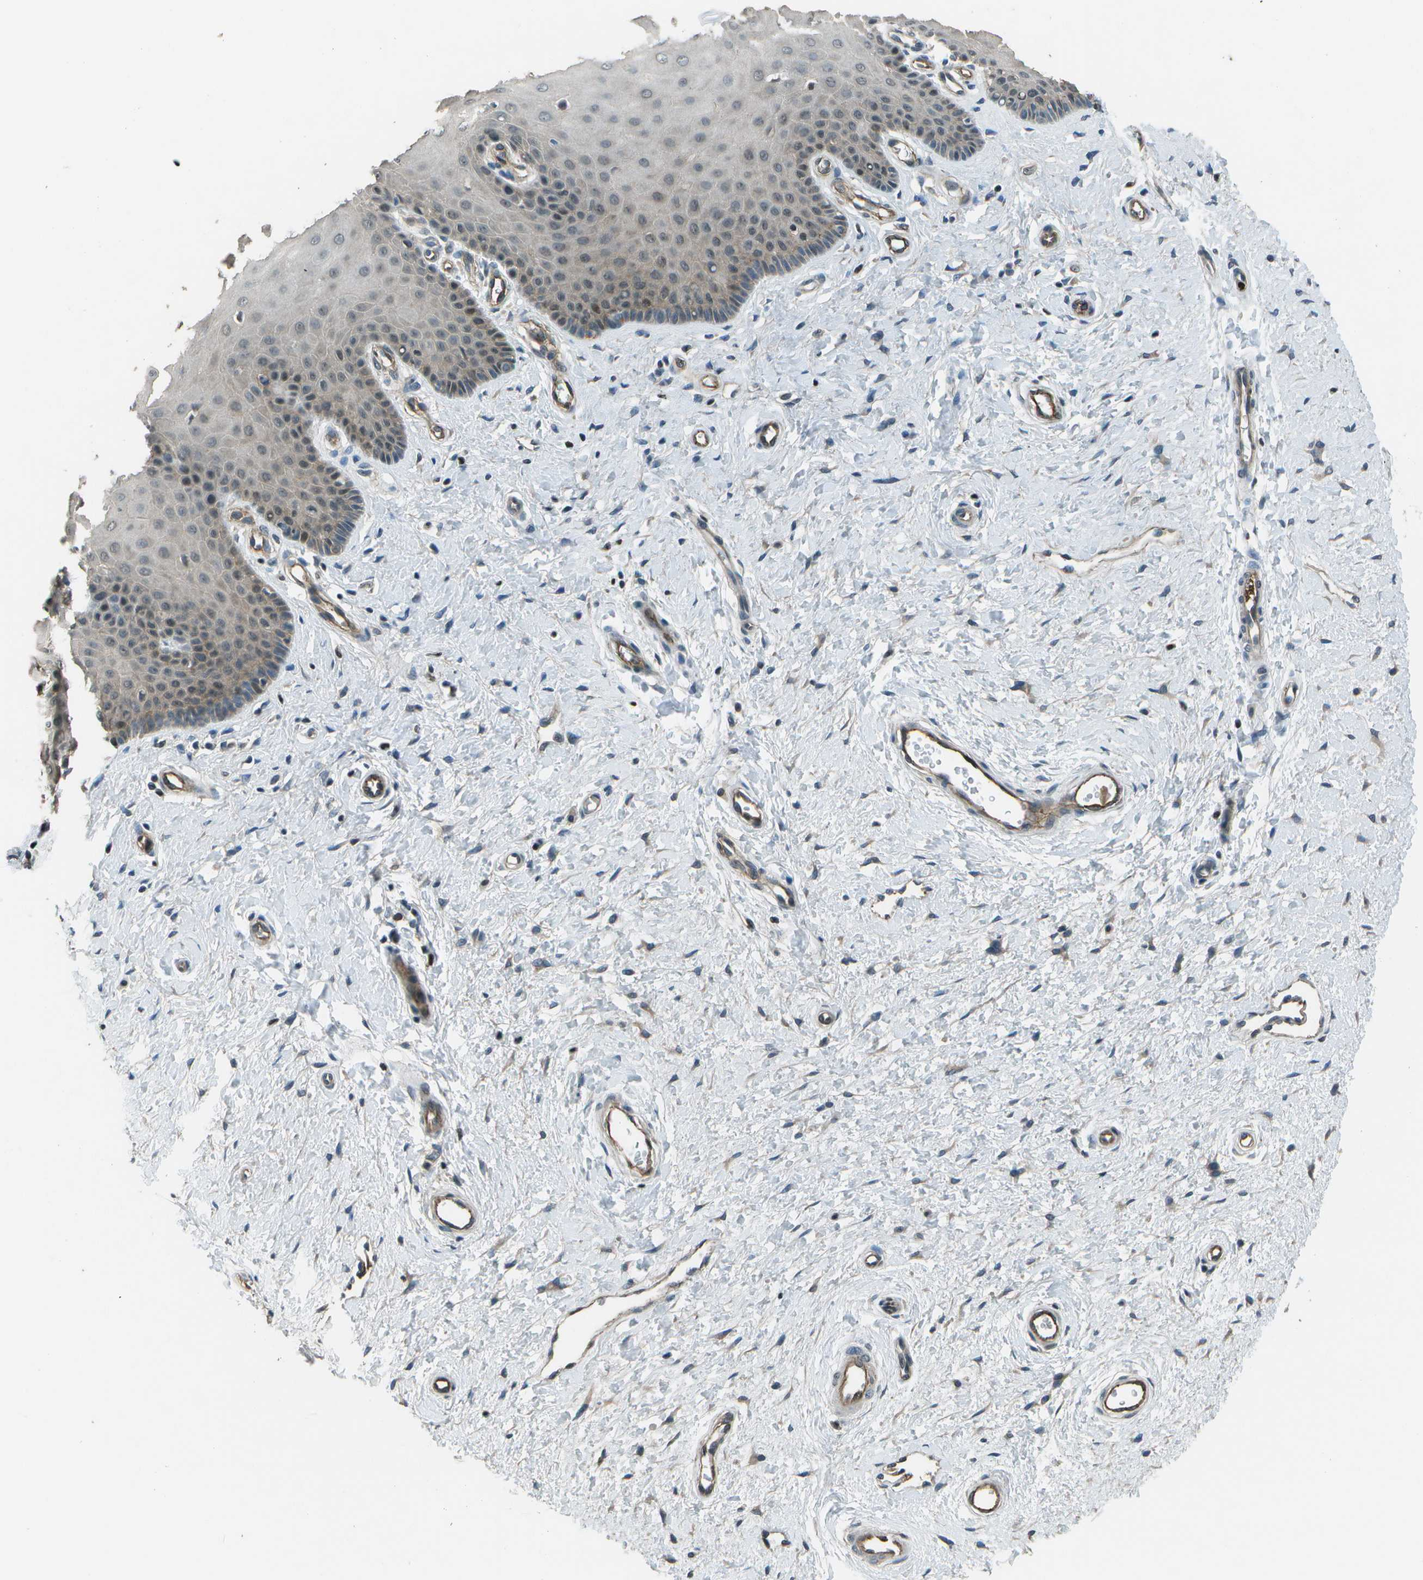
{"staining": {"intensity": "negative", "quantity": "none", "location": "none"}, "tissue": "cervix", "cell_type": "Glandular cells", "image_type": "normal", "snomed": [{"axis": "morphology", "description": "Normal tissue, NOS"}, {"axis": "topography", "description": "Cervix"}], "caption": "The immunohistochemistry (IHC) micrograph has no significant positivity in glandular cells of cervix. (Brightfield microscopy of DAB immunohistochemistry (IHC) at high magnification).", "gene": "PDLIM1", "patient": {"sex": "female", "age": 55}}